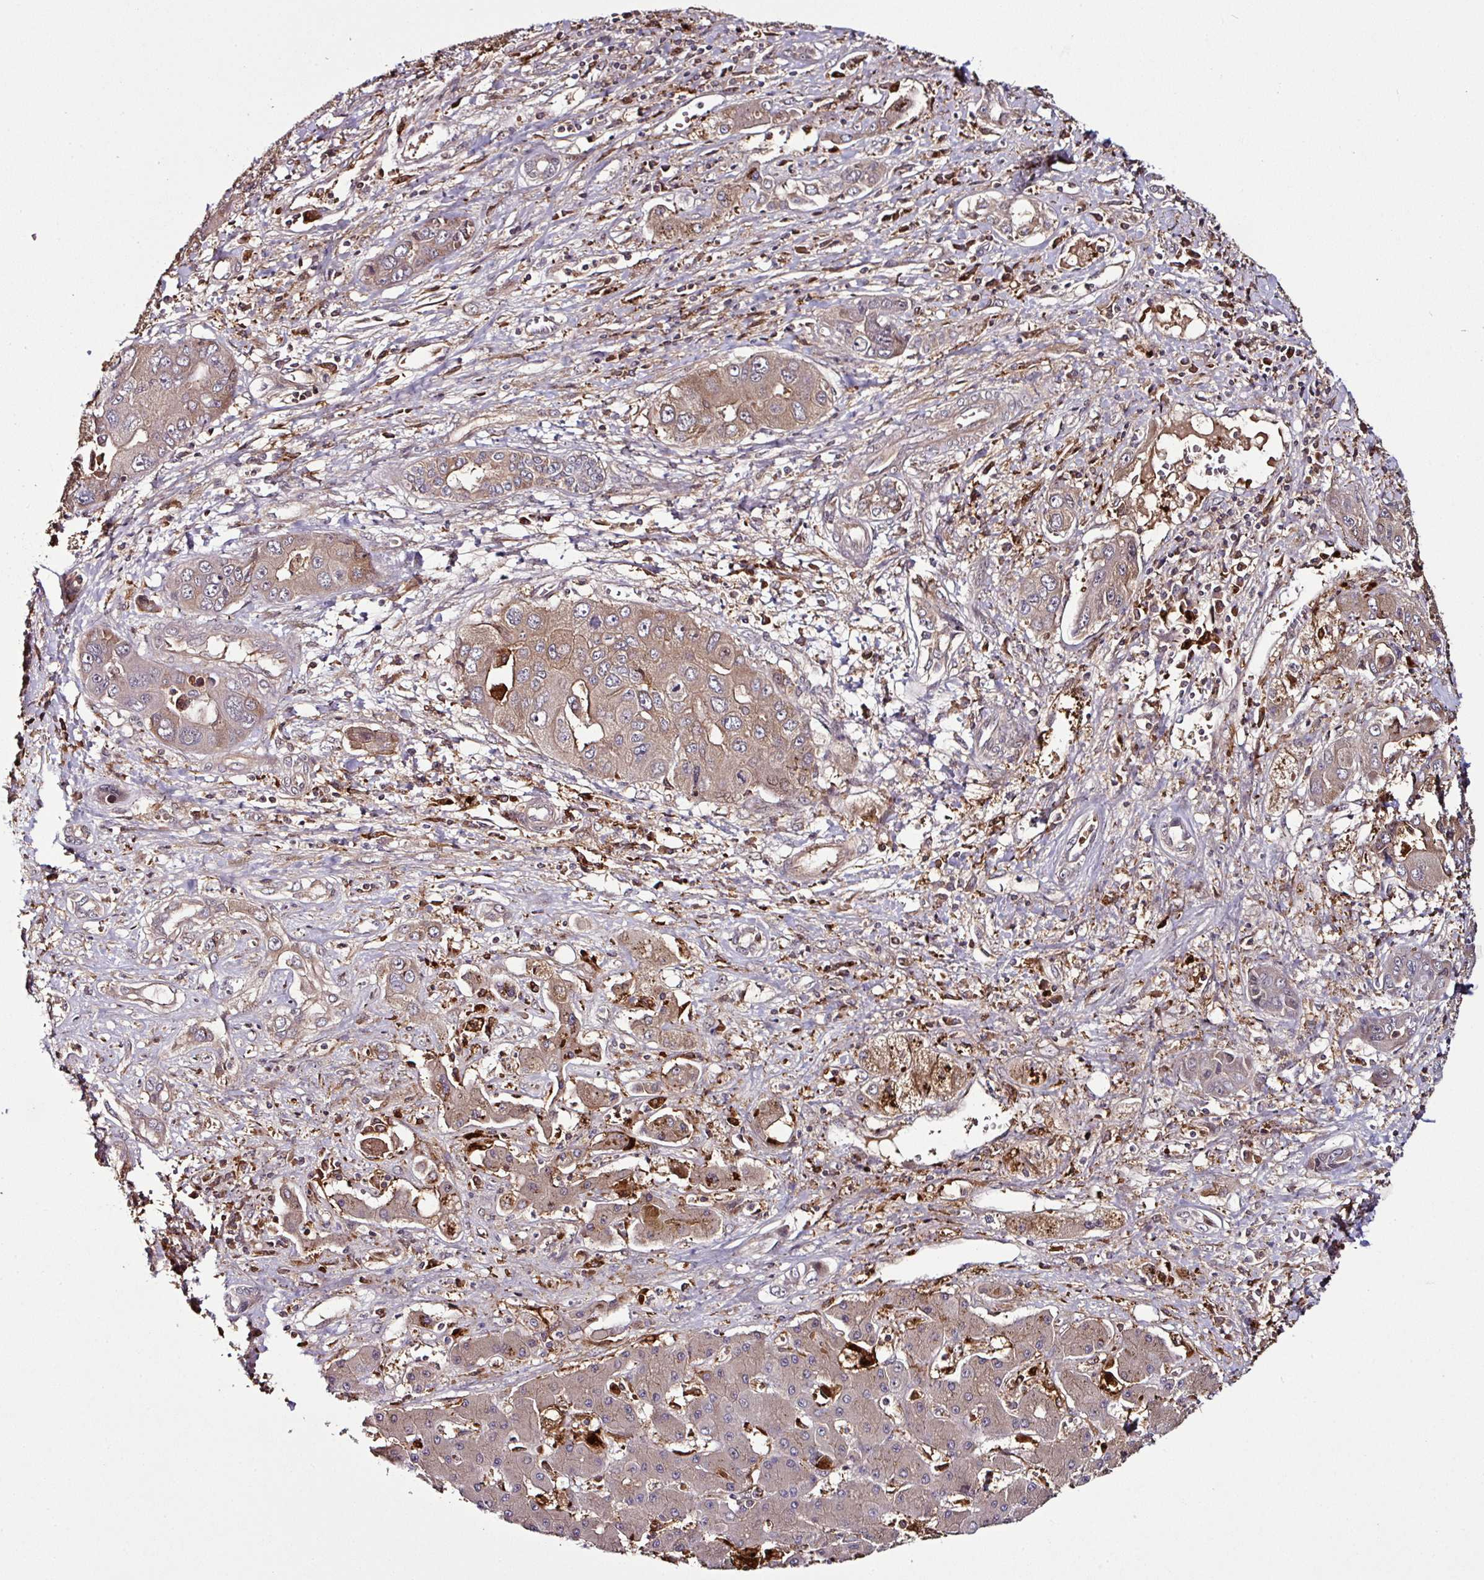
{"staining": {"intensity": "moderate", "quantity": ">75%", "location": "cytoplasmic/membranous"}, "tissue": "liver cancer", "cell_type": "Tumor cells", "image_type": "cancer", "snomed": [{"axis": "morphology", "description": "Cholangiocarcinoma"}, {"axis": "topography", "description": "Liver"}], "caption": "Immunohistochemical staining of human cholangiocarcinoma (liver) reveals medium levels of moderate cytoplasmic/membranous protein staining in approximately >75% of tumor cells.", "gene": "GNPDA1", "patient": {"sex": "male", "age": 67}}